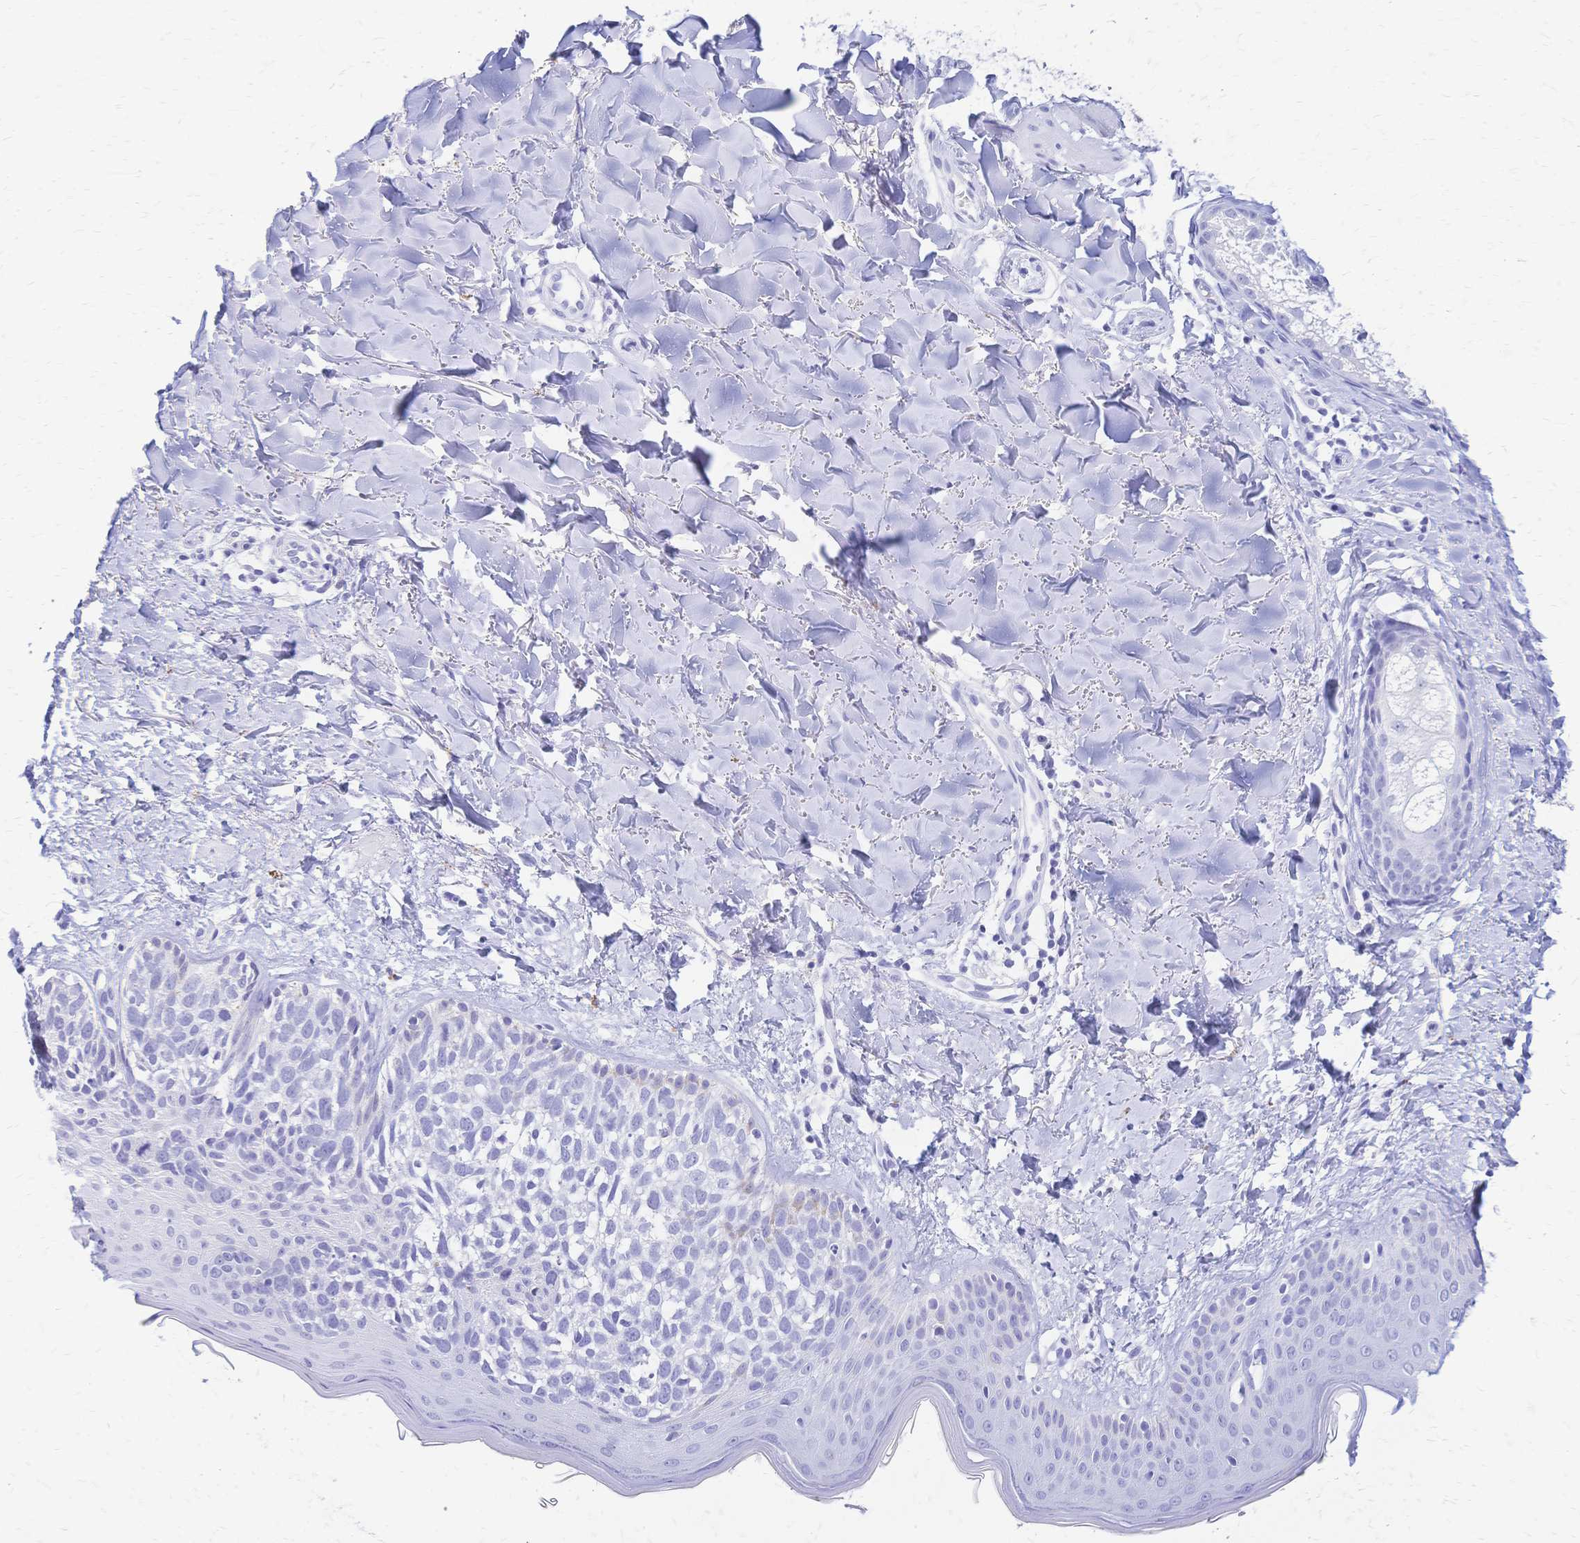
{"staining": {"intensity": "negative", "quantity": "none", "location": "none"}, "tissue": "skin cancer", "cell_type": "Tumor cells", "image_type": "cancer", "snomed": [{"axis": "morphology", "description": "Basal cell carcinoma"}, {"axis": "topography", "description": "Skin"}], "caption": "Immunohistochemistry photomicrograph of skin basal cell carcinoma stained for a protein (brown), which displays no expression in tumor cells.", "gene": "FA2H", "patient": {"sex": "female", "age": 45}}